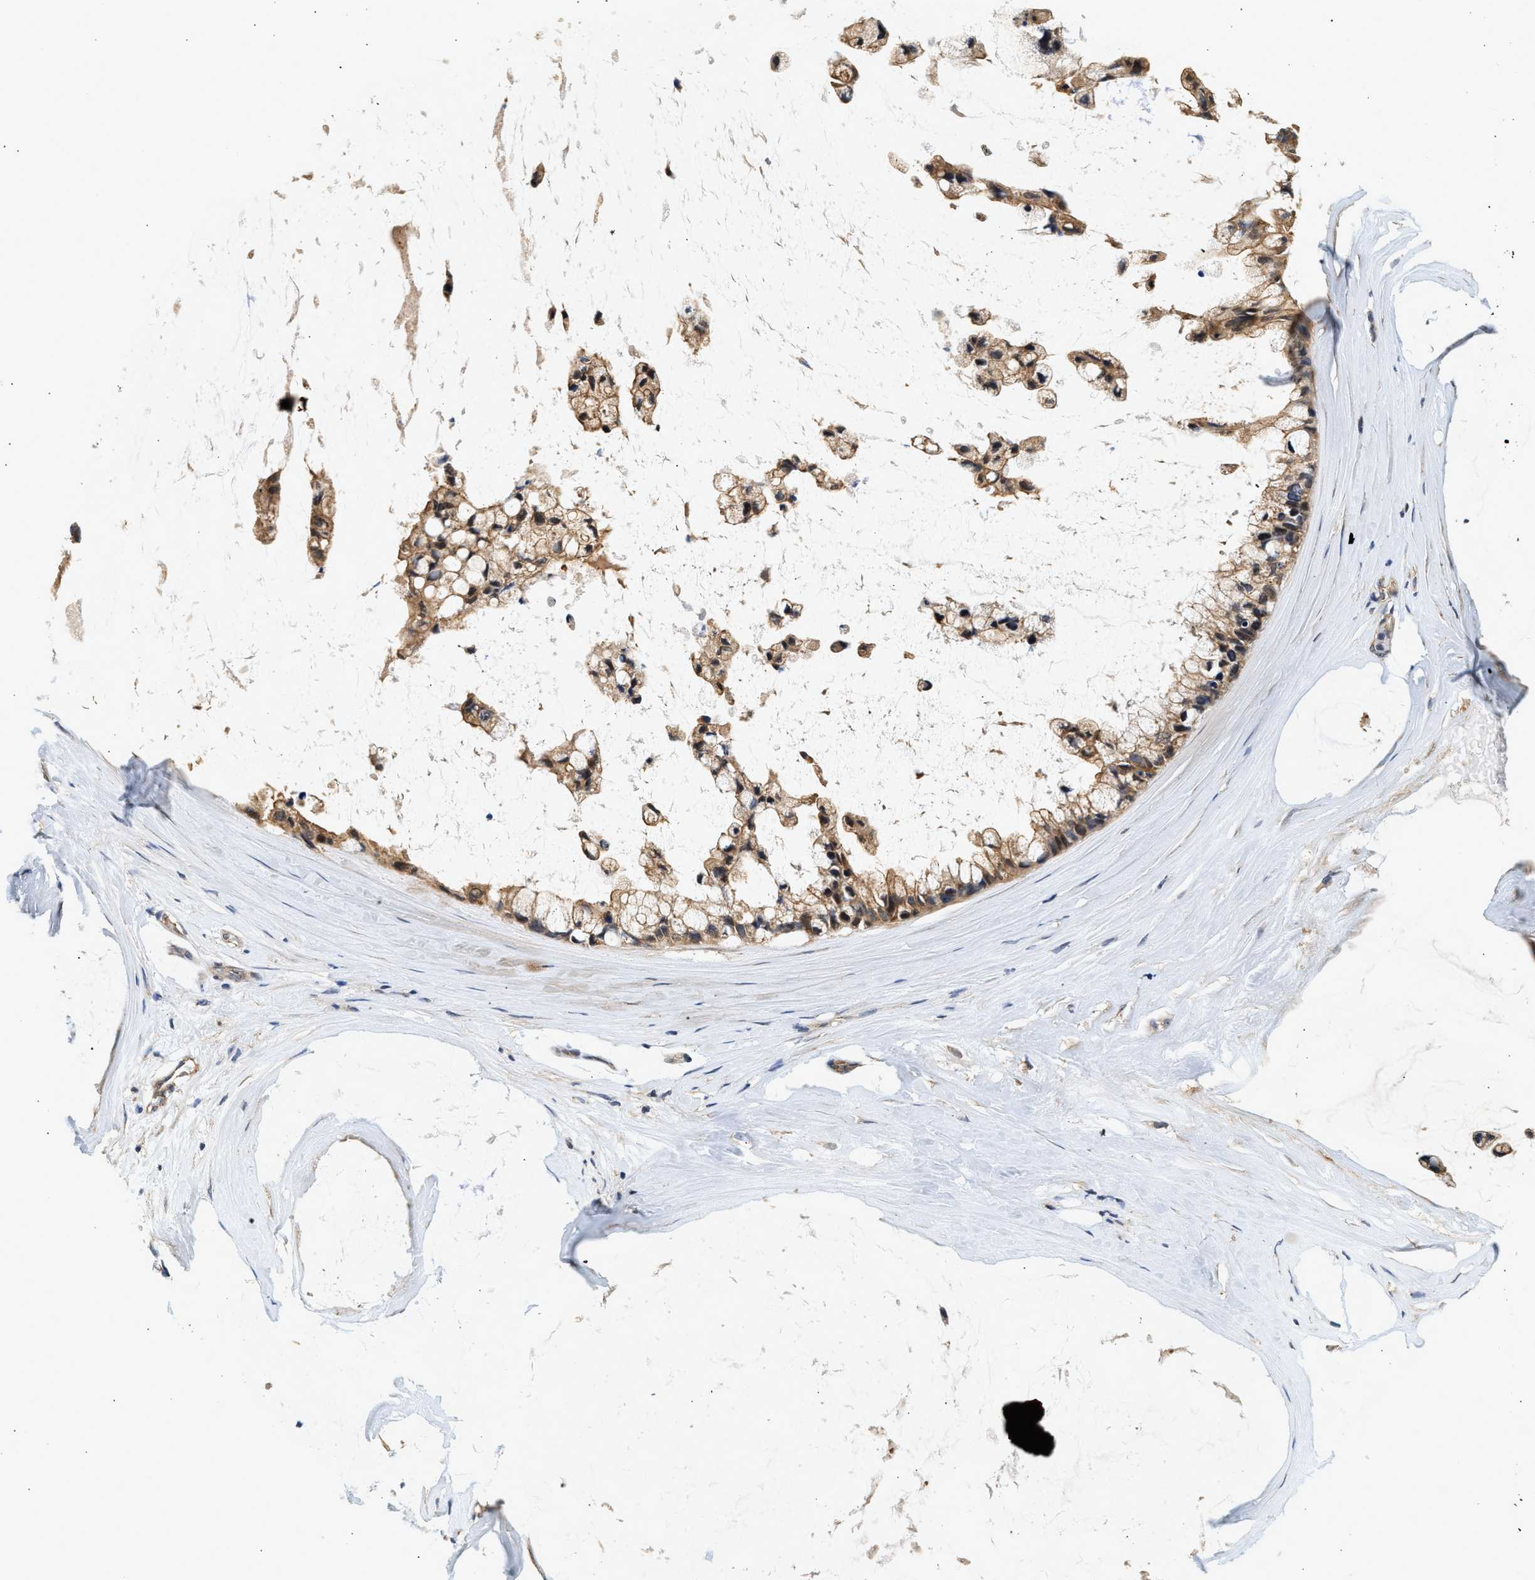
{"staining": {"intensity": "moderate", "quantity": ">75%", "location": "cytoplasmic/membranous"}, "tissue": "ovarian cancer", "cell_type": "Tumor cells", "image_type": "cancer", "snomed": [{"axis": "morphology", "description": "Cystadenocarcinoma, mucinous, NOS"}, {"axis": "topography", "description": "Ovary"}], "caption": "High-power microscopy captured an immunohistochemistry (IHC) micrograph of ovarian cancer, revealing moderate cytoplasmic/membranous staining in approximately >75% of tumor cells. (DAB IHC, brown staining for protein, blue staining for nuclei).", "gene": "DUSP14", "patient": {"sex": "female", "age": 39}}